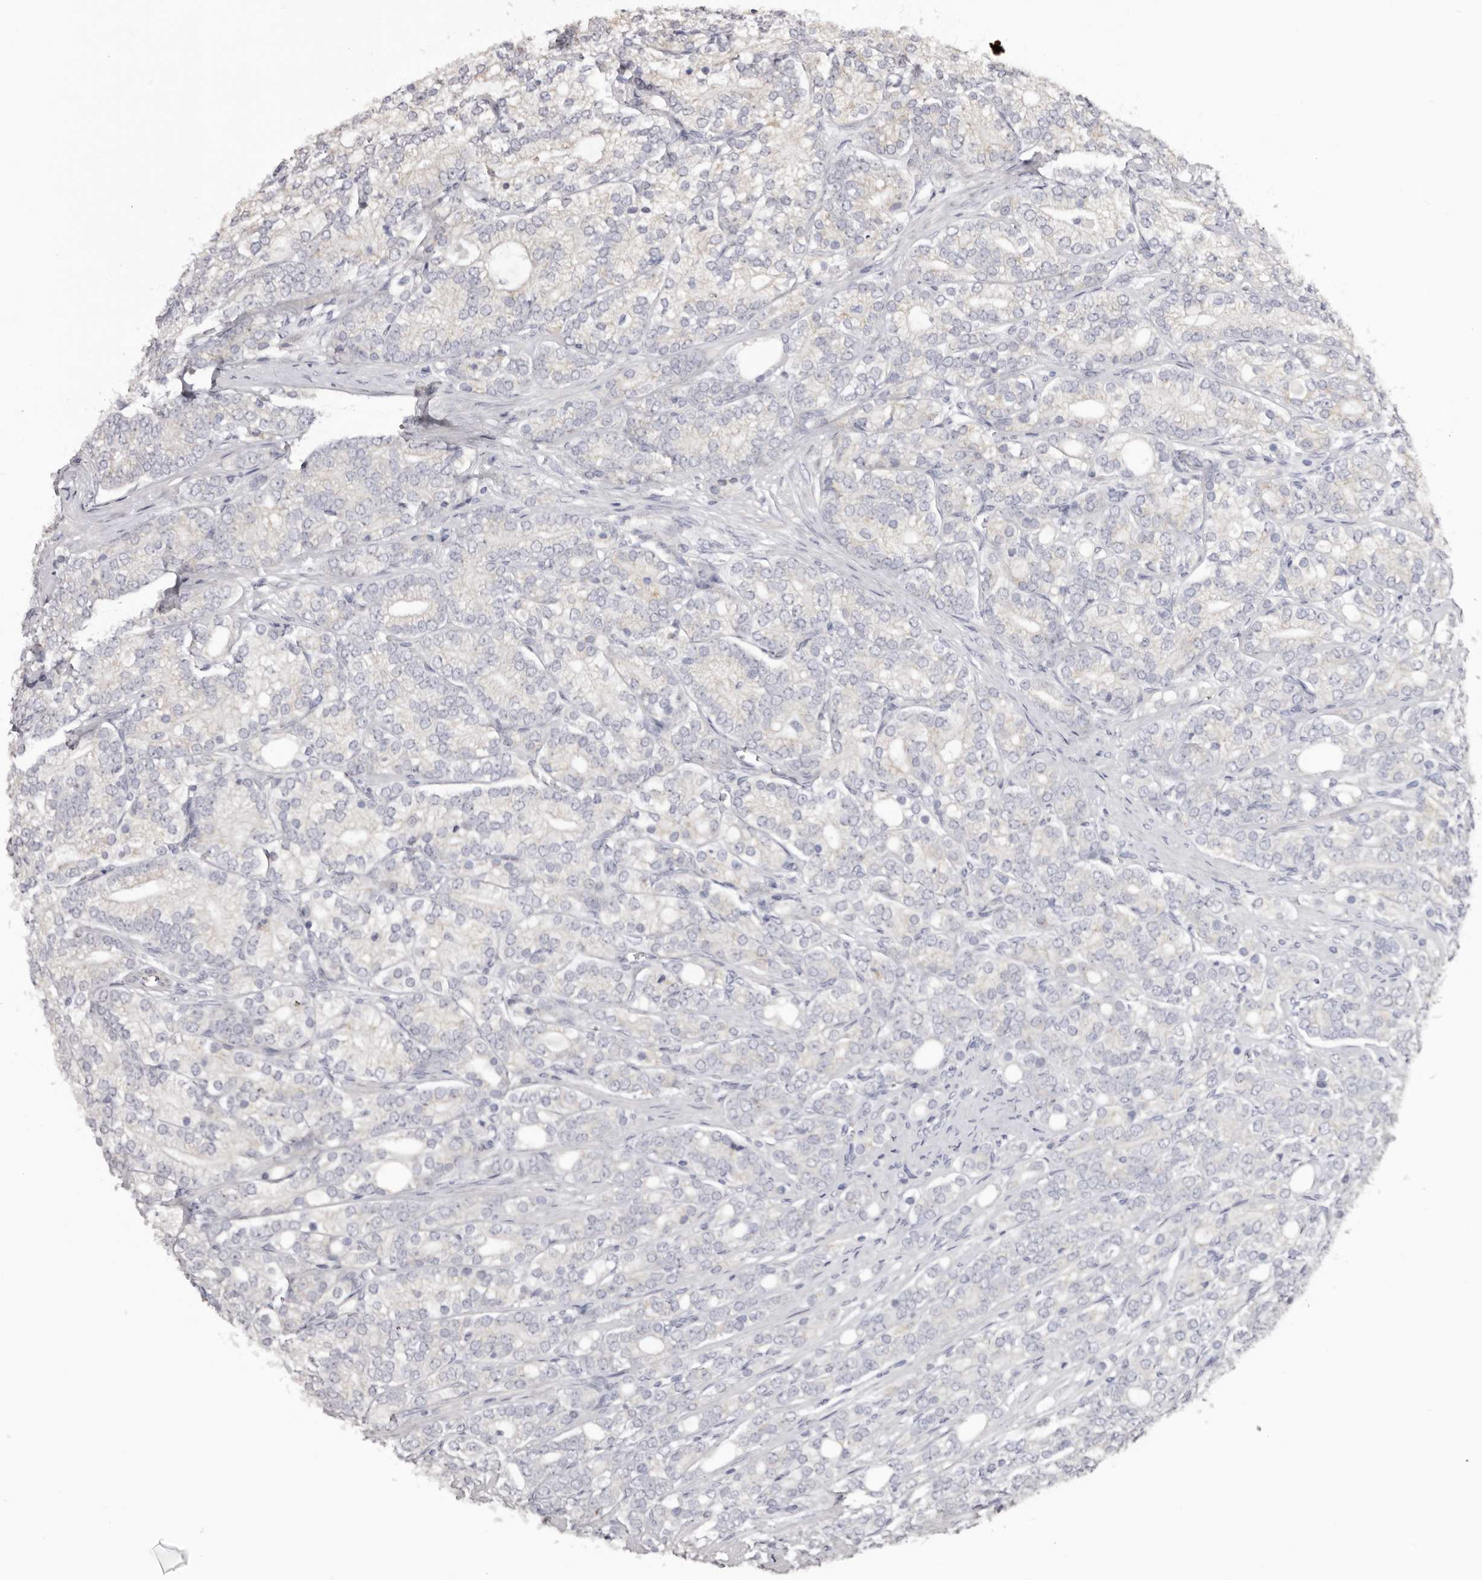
{"staining": {"intensity": "negative", "quantity": "none", "location": "none"}, "tissue": "prostate cancer", "cell_type": "Tumor cells", "image_type": "cancer", "snomed": [{"axis": "morphology", "description": "Adenocarcinoma, High grade"}, {"axis": "topography", "description": "Prostate"}], "caption": "IHC of human prostate cancer displays no expression in tumor cells.", "gene": "NOL12", "patient": {"sex": "male", "age": 57}}